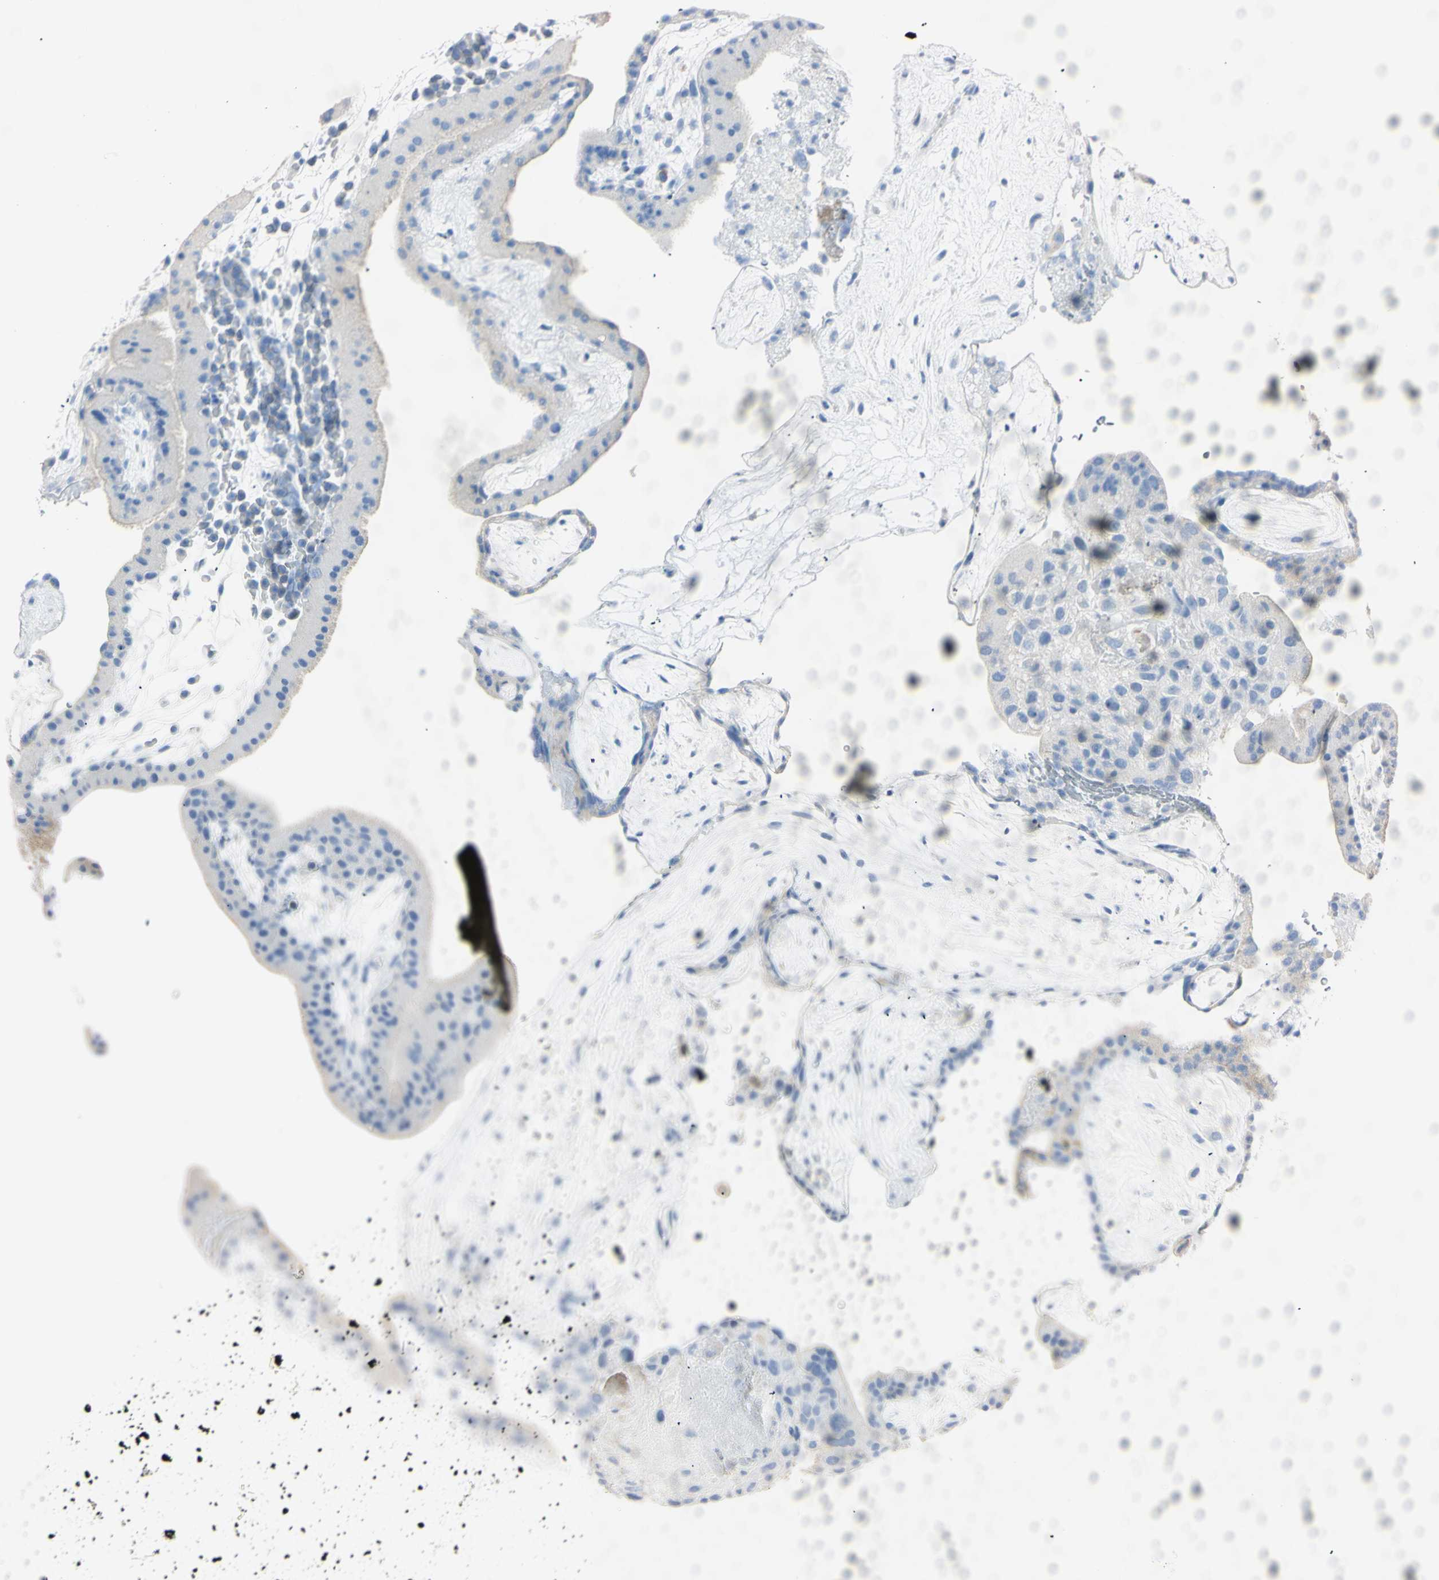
{"staining": {"intensity": "negative", "quantity": "none", "location": "none"}, "tissue": "placenta", "cell_type": "Decidual cells", "image_type": "normal", "snomed": [{"axis": "morphology", "description": "Normal tissue, NOS"}, {"axis": "topography", "description": "Placenta"}], "caption": "Placenta was stained to show a protein in brown. There is no significant staining in decidual cells. (Brightfield microscopy of DAB IHC at high magnification).", "gene": "LETM1", "patient": {"sex": "female", "age": 19}}